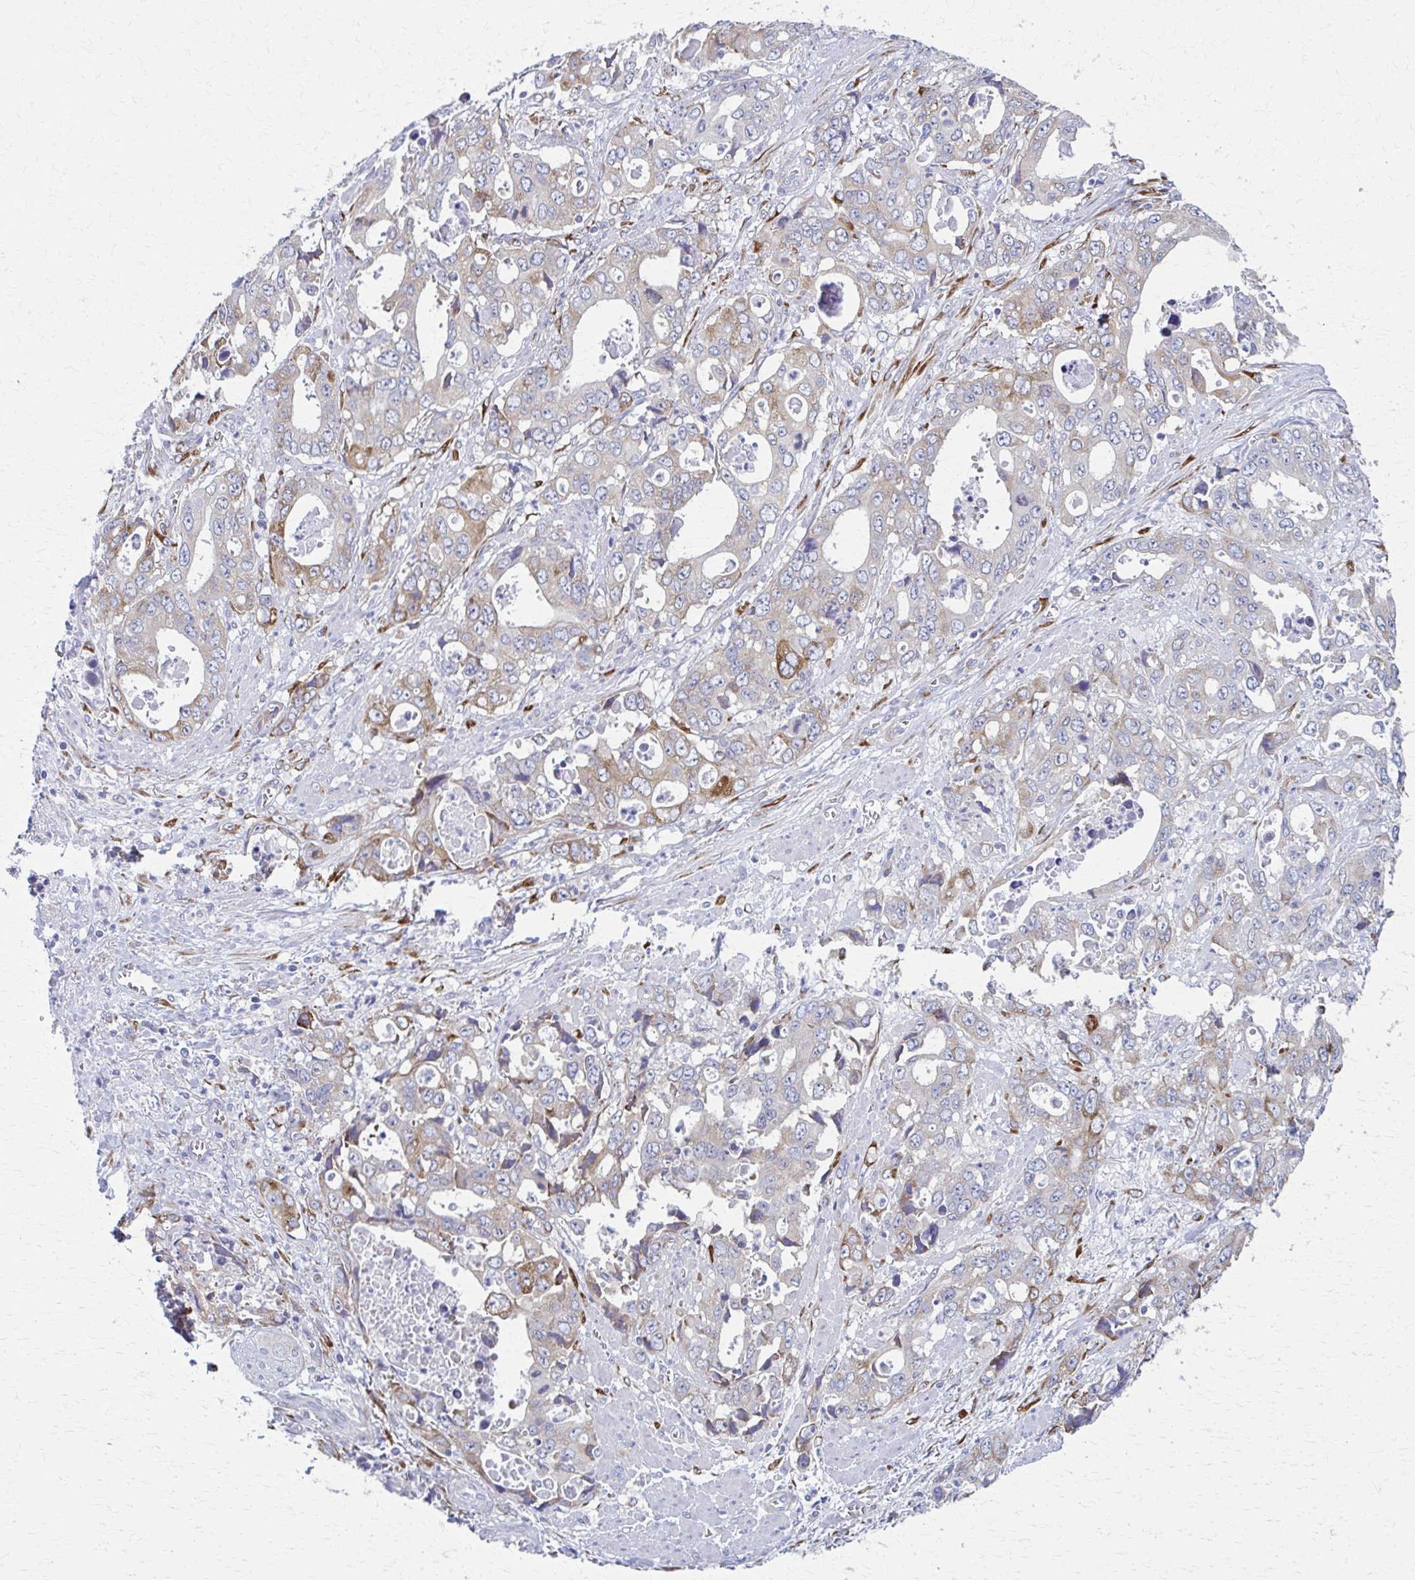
{"staining": {"intensity": "moderate", "quantity": "<25%", "location": "cytoplasmic/membranous"}, "tissue": "stomach cancer", "cell_type": "Tumor cells", "image_type": "cancer", "snomed": [{"axis": "morphology", "description": "Adenocarcinoma, NOS"}, {"axis": "topography", "description": "Stomach, upper"}], "caption": "Immunohistochemical staining of human stomach cancer reveals low levels of moderate cytoplasmic/membranous protein expression in about <25% of tumor cells.", "gene": "SPATS2L", "patient": {"sex": "male", "age": 74}}